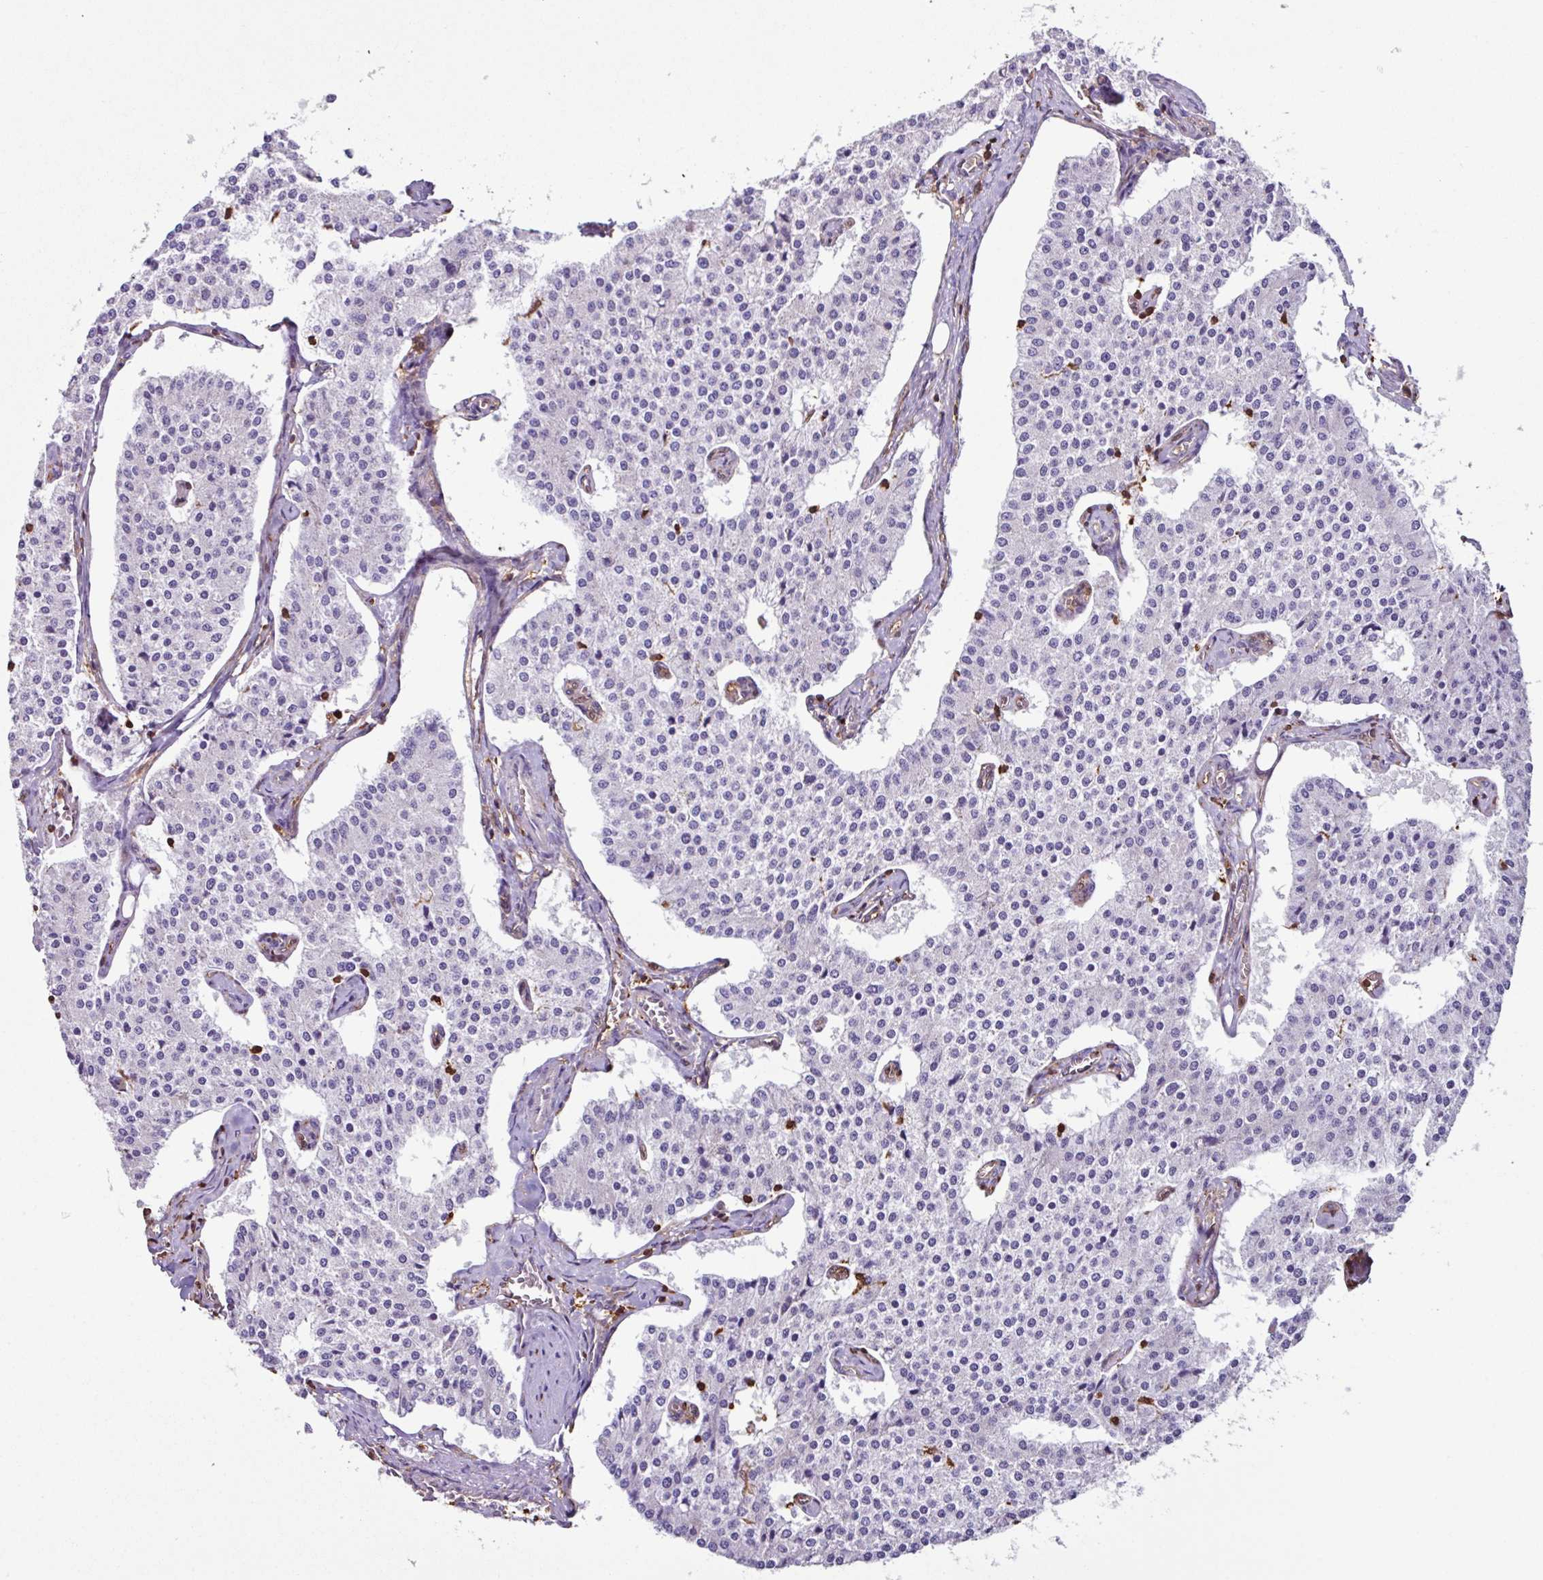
{"staining": {"intensity": "negative", "quantity": "none", "location": "none"}, "tissue": "carcinoid", "cell_type": "Tumor cells", "image_type": "cancer", "snomed": [{"axis": "morphology", "description": "Carcinoid, malignant, NOS"}, {"axis": "topography", "description": "Colon"}], "caption": "IHC photomicrograph of neoplastic tissue: human carcinoid (malignant) stained with DAB demonstrates no significant protein positivity in tumor cells. (DAB (3,3'-diaminobenzidine) immunohistochemistry (IHC), high magnification).", "gene": "ARHGDIB", "patient": {"sex": "female", "age": 52}}